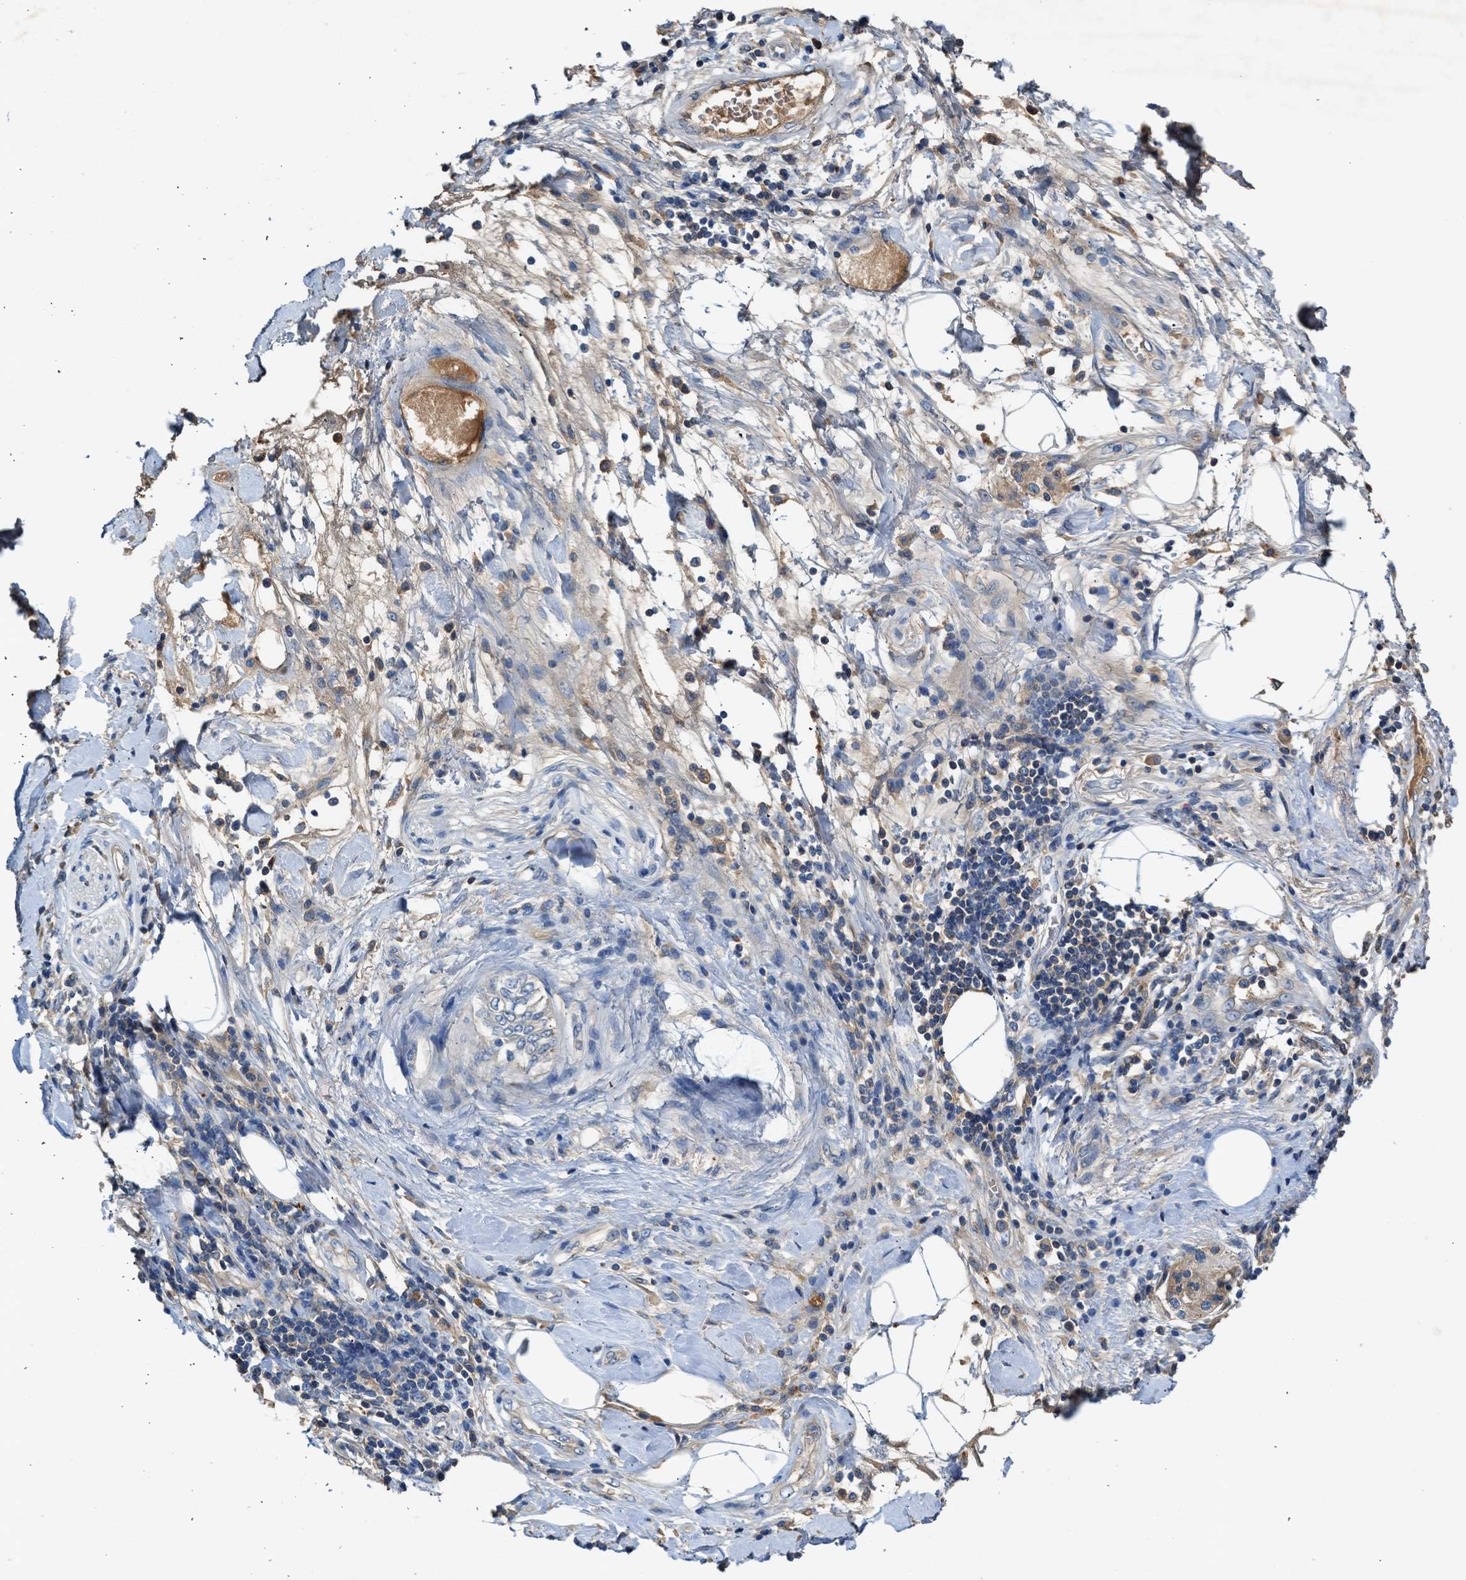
{"staining": {"intensity": "negative", "quantity": "none", "location": "none"}, "tissue": "adipose tissue", "cell_type": "Adipocytes", "image_type": "normal", "snomed": [{"axis": "morphology", "description": "Normal tissue, NOS"}, {"axis": "morphology", "description": "Adenocarcinoma, NOS"}, {"axis": "topography", "description": "Duodenum"}, {"axis": "topography", "description": "Peripheral nerve tissue"}], "caption": "This image is of benign adipose tissue stained with immunohistochemistry to label a protein in brown with the nuclei are counter-stained blue. There is no positivity in adipocytes. The staining was performed using DAB to visualize the protein expression in brown, while the nuclei were stained in blue with hematoxylin (Magnification: 20x).", "gene": "RWDD2B", "patient": {"sex": "female", "age": 60}}